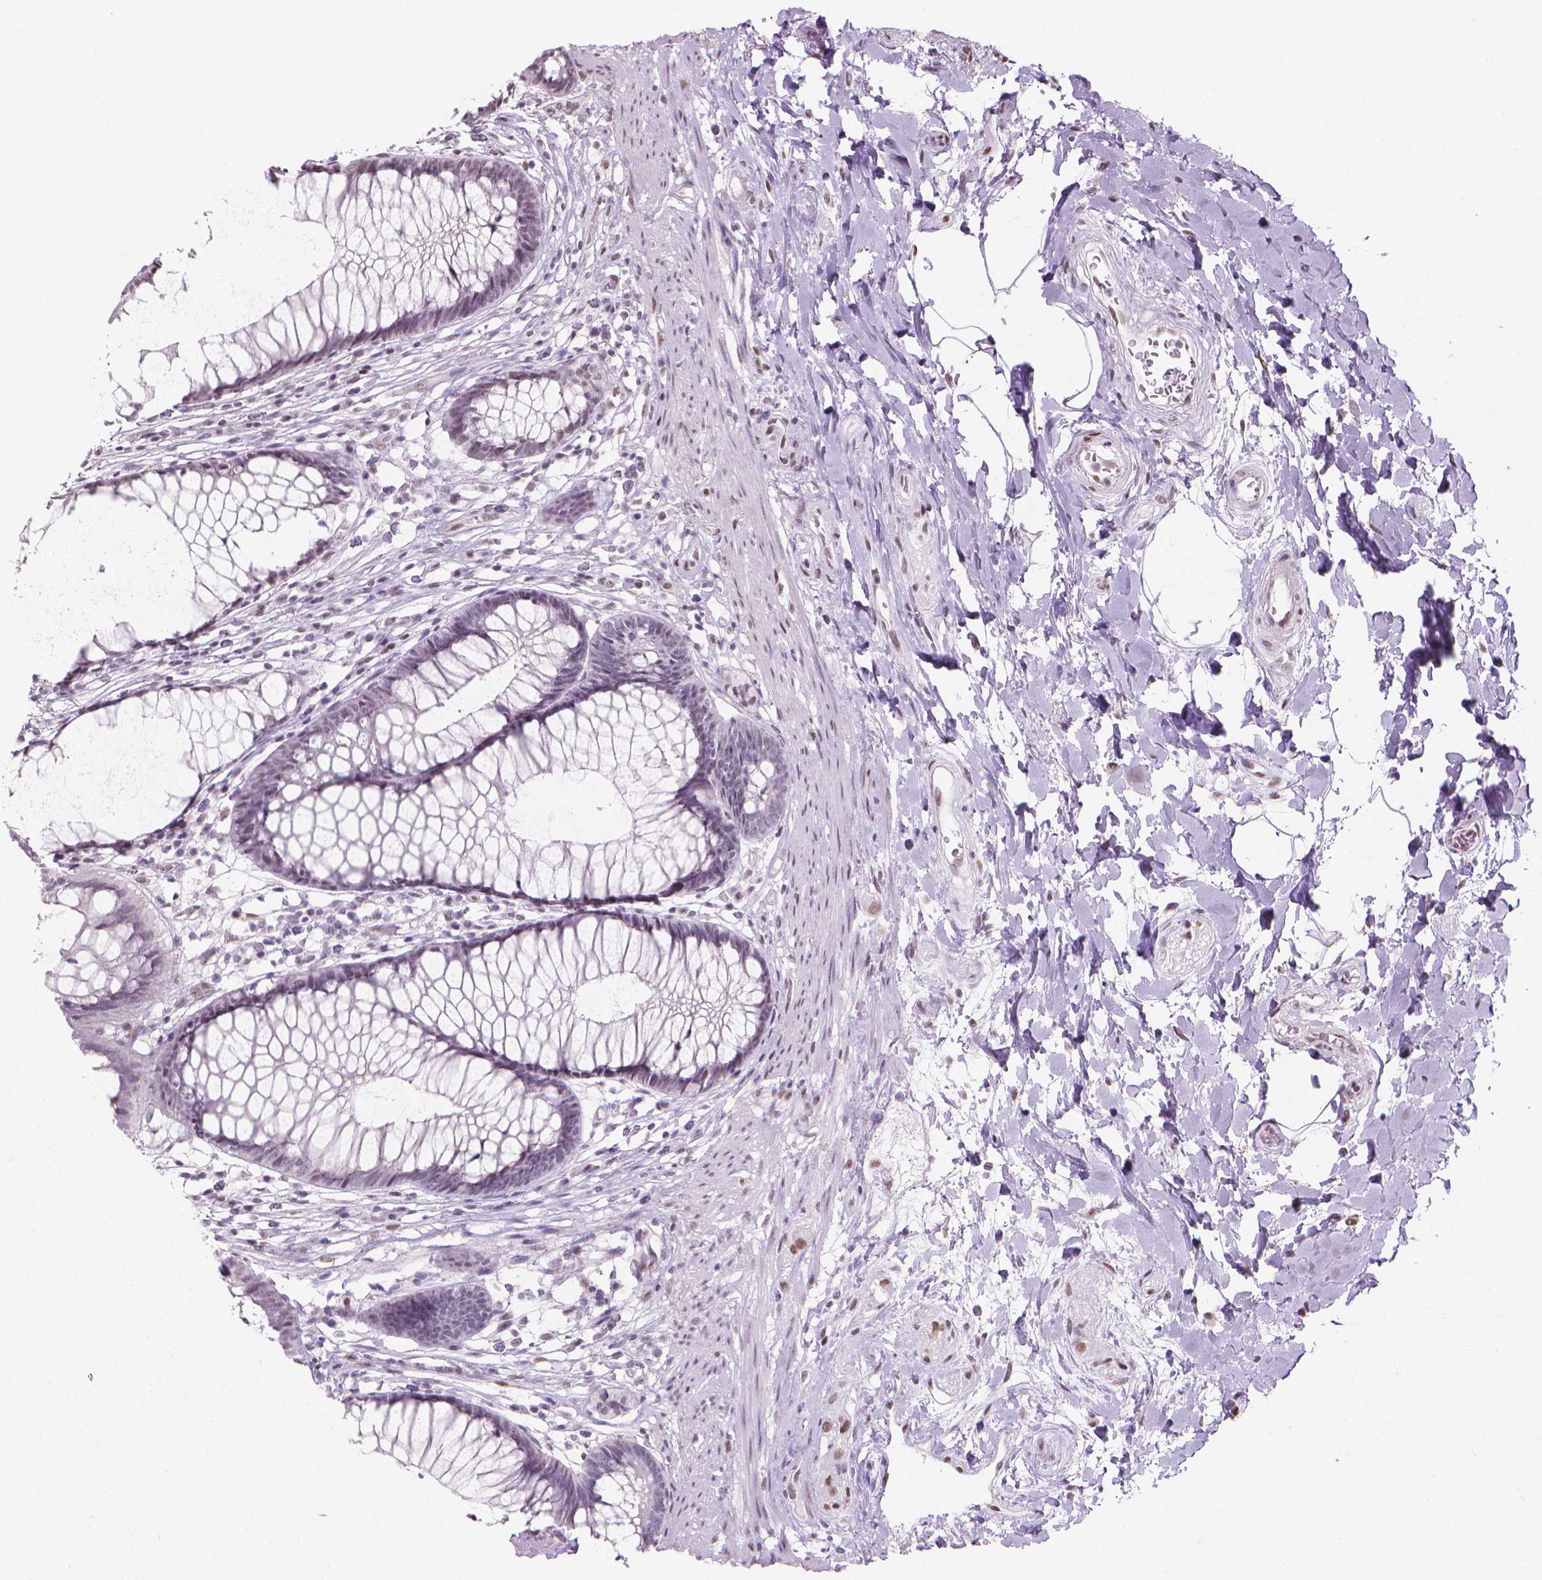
{"staining": {"intensity": "negative", "quantity": "none", "location": "none"}, "tissue": "rectum", "cell_type": "Glandular cells", "image_type": "normal", "snomed": [{"axis": "morphology", "description": "Normal tissue, NOS"}, {"axis": "topography", "description": "Smooth muscle"}, {"axis": "topography", "description": "Rectum"}], "caption": "High power microscopy micrograph of an immunohistochemistry micrograph of benign rectum, revealing no significant expression in glandular cells.", "gene": "PIAS2", "patient": {"sex": "male", "age": 53}}